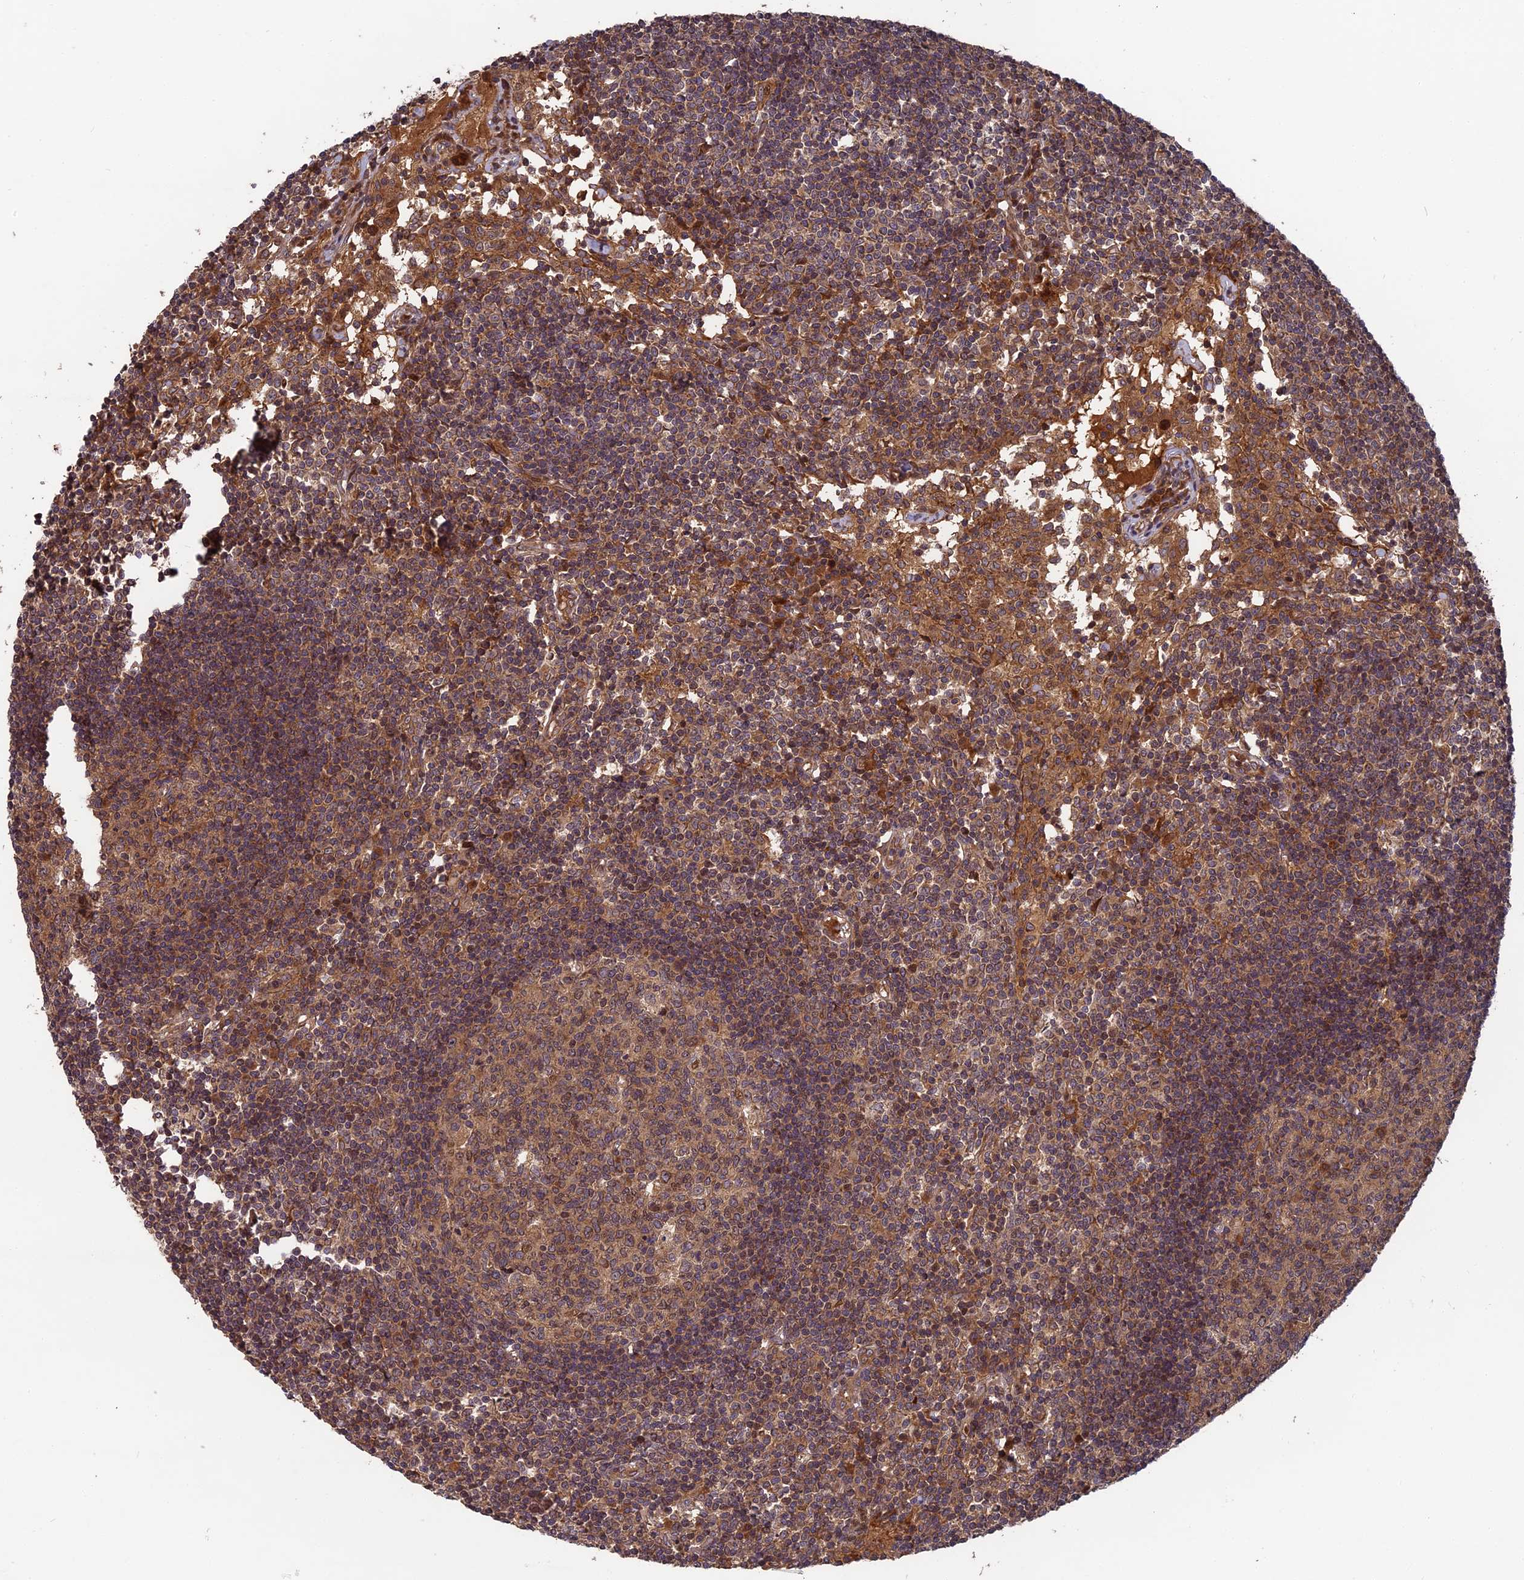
{"staining": {"intensity": "moderate", "quantity": "25%-75%", "location": "cytoplasmic/membranous"}, "tissue": "lymph node", "cell_type": "Germinal center cells", "image_type": "normal", "snomed": [{"axis": "morphology", "description": "Normal tissue, NOS"}, {"axis": "topography", "description": "Lymph node"}], "caption": "Immunohistochemical staining of benign human lymph node exhibits moderate cytoplasmic/membranous protein staining in about 25%-75% of germinal center cells. (Brightfield microscopy of DAB IHC at high magnification).", "gene": "TMUB2", "patient": {"sex": "female", "age": 55}}